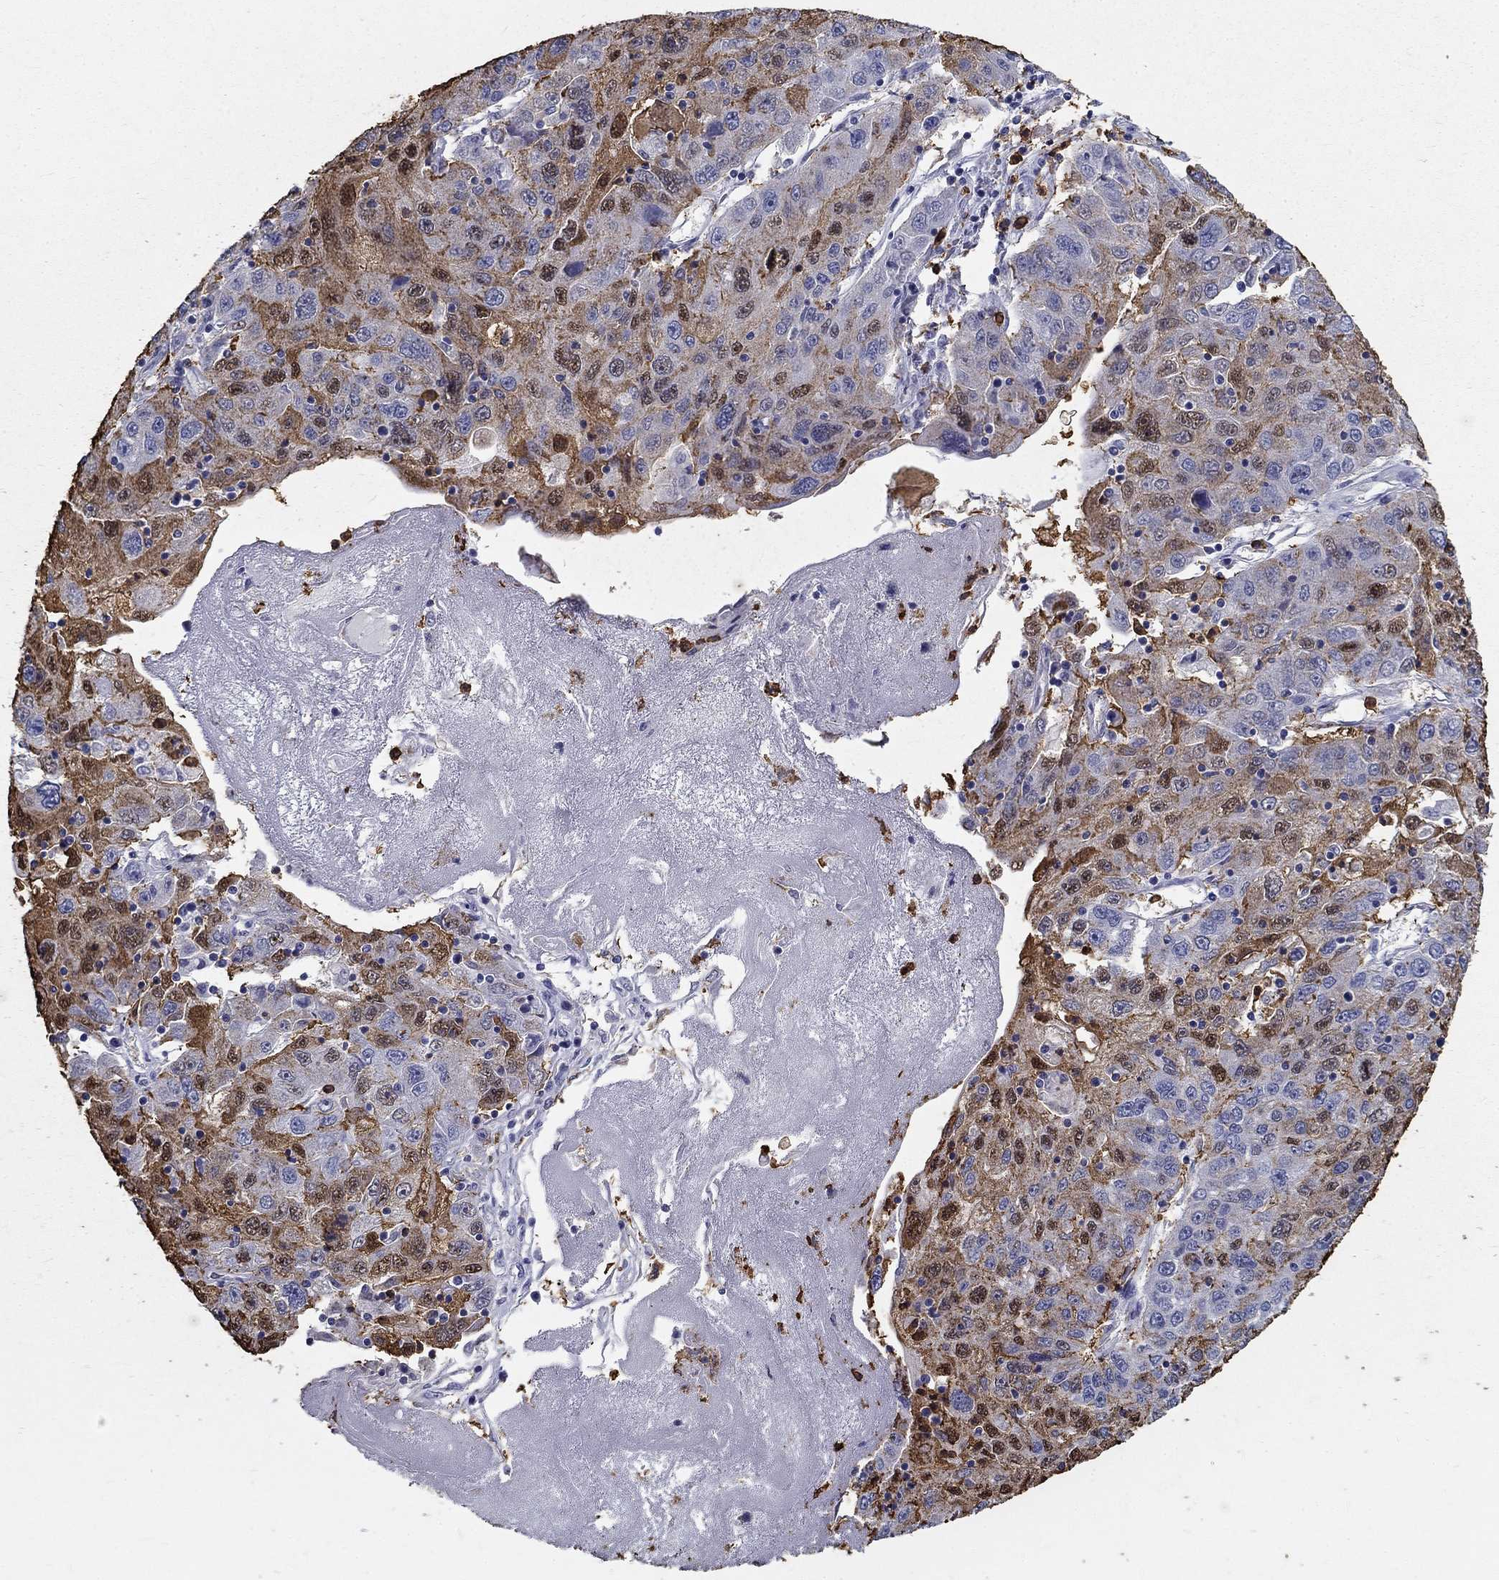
{"staining": {"intensity": "moderate", "quantity": "<25%", "location": "cytoplasmic/membranous,nuclear"}, "tissue": "stomach cancer", "cell_type": "Tumor cells", "image_type": "cancer", "snomed": [{"axis": "morphology", "description": "Adenocarcinoma, NOS"}, {"axis": "topography", "description": "Stomach"}], "caption": "Human adenocarcinoma (stomach) stained with a protein marker demonstrates moderate staining in tumor cells.", "gene": "IGSF8", "patient": {"sex": "male", "age": 56}}